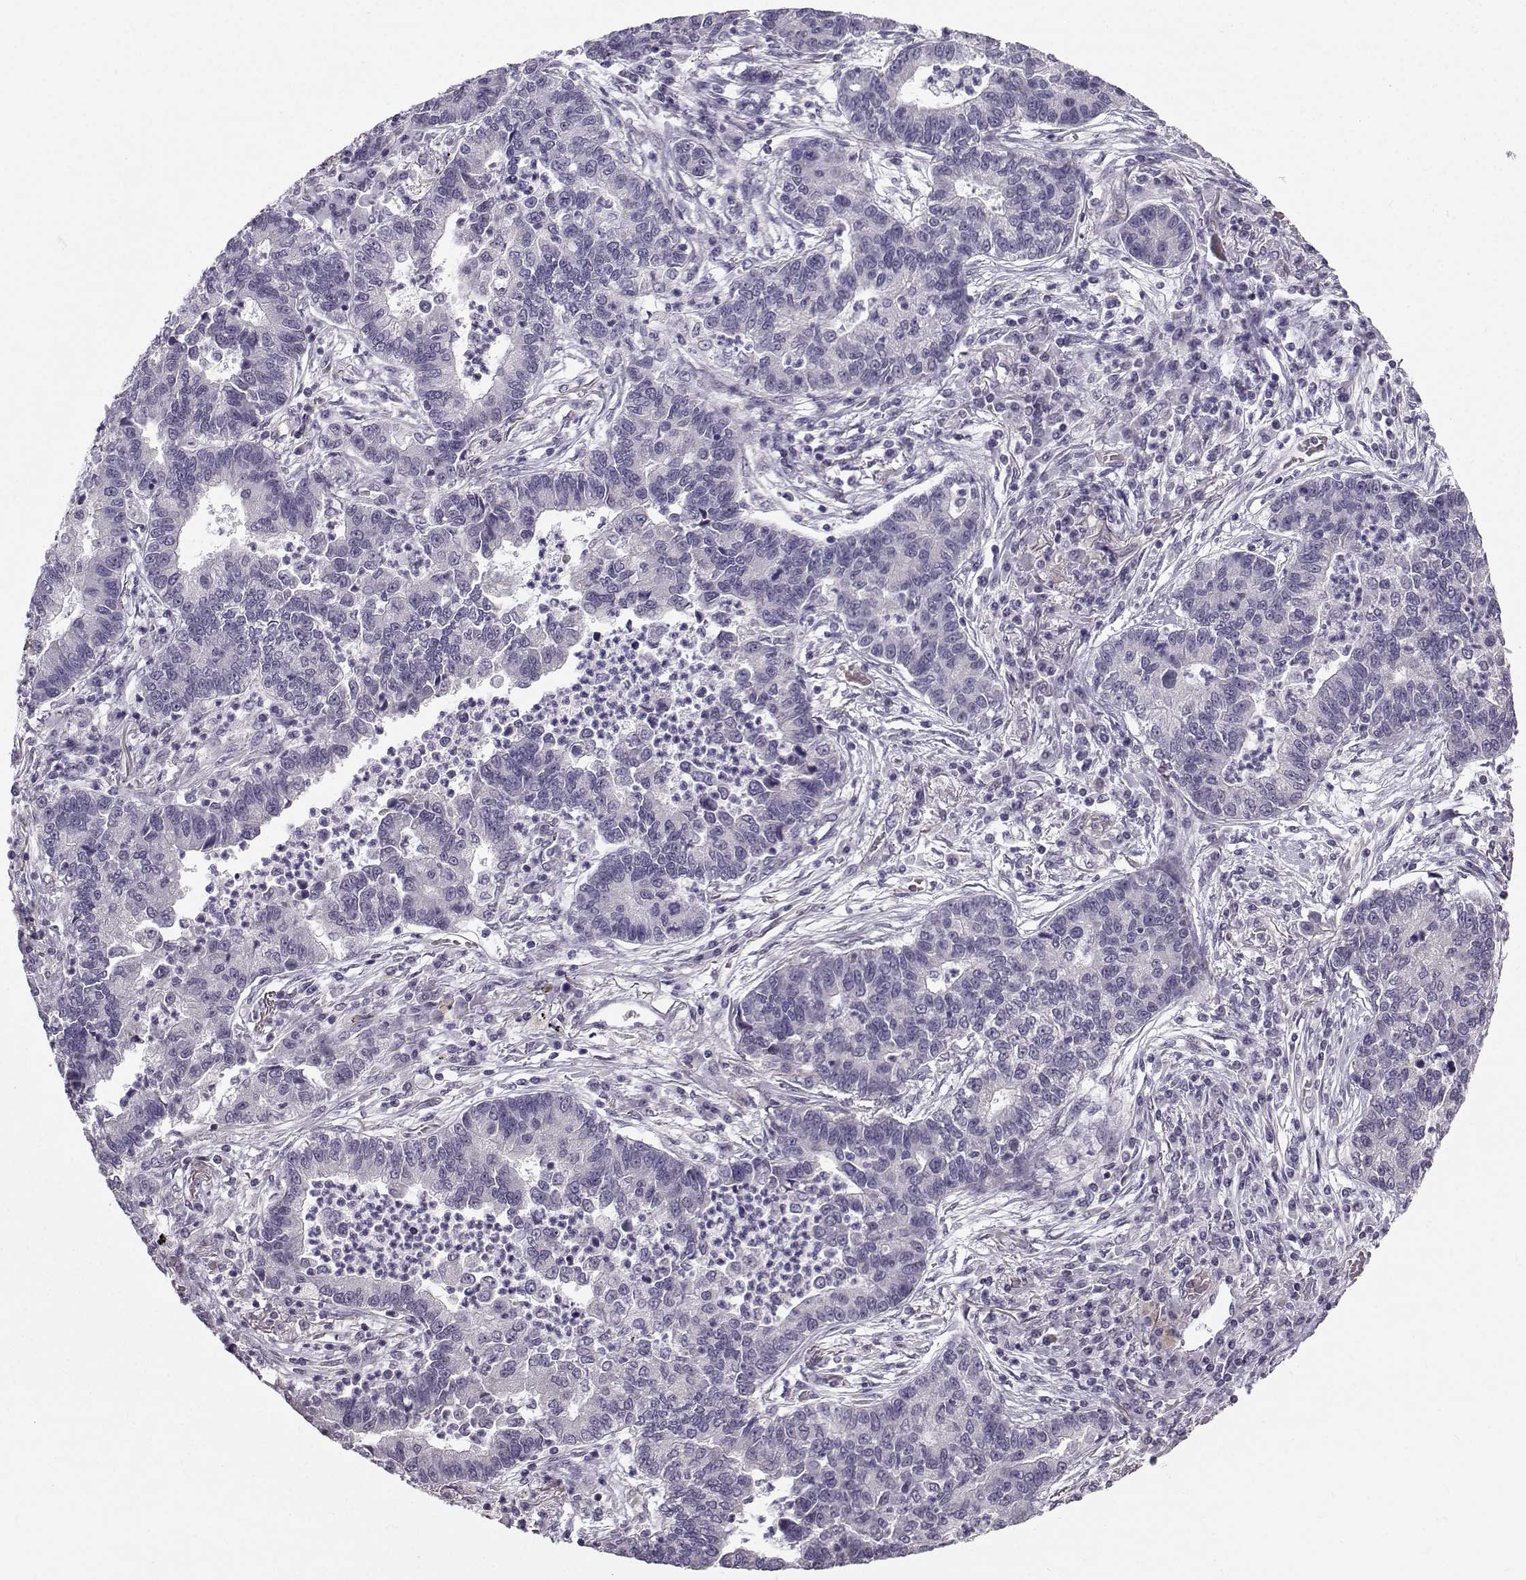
{"staining": {"intensity": "negative", "quantity": "none", "location": "none"}, "tissue": "lung cancer", "cell_type": "Tumor cells", "image_type": "cancer", "snomed": [{"axis": "morphology", "description": "Adenocarcinoma, NOS"}, {"axis": "topography", "description": "Lung"}], "caption": "Immunohistochemistry (IHC) photomicrograph of neoplastic tissue: lung cancer (adenocarcinoma) stained with DAB (3,3'-diaminobenzidine) displays no significant protein staining in tumor cells.", "gene": "TSPYL5", "patient": {"sex": "female", "age": 57}}